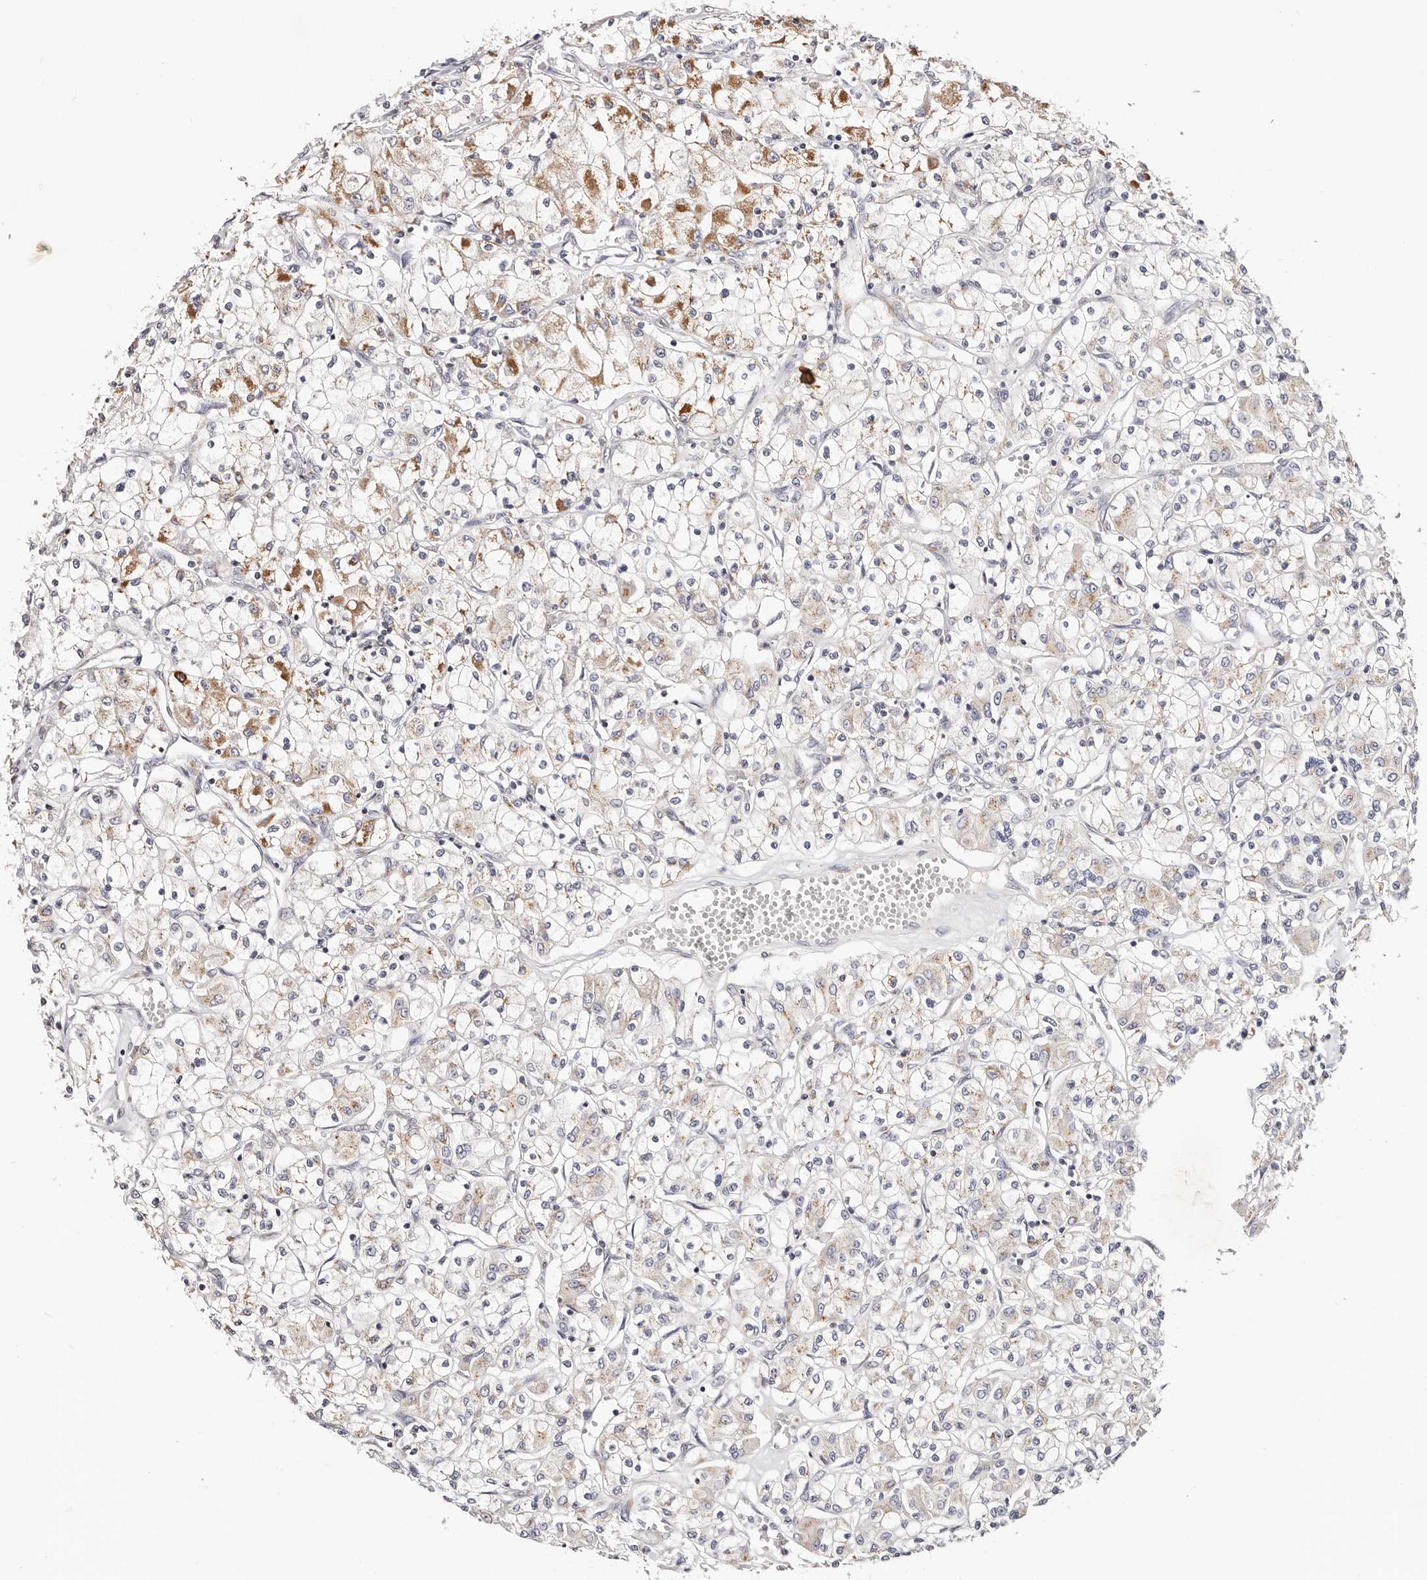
{"staining": {"intensity": "moderate", "quantity": "25%-75%", "location": "cytoplasmic/membranous"}, "tissue": "renal cancer", "cell_type": "Tumor cells", "image_type": "cancer", "snomed": [{"axis": "morphology", "description": "Adenocarcinoma, NOS"}, {"axis": "topography", "description": "Kidney"}], "caption": "Adenocarcinoma (renal) stained with a brown dye reveals moderate cytoplasmic/membranous positive positivity in approximately 25%-75% of tumor cells.", "gene": "VIPAS39", "patient": {"sex": "female", "age": 59}}